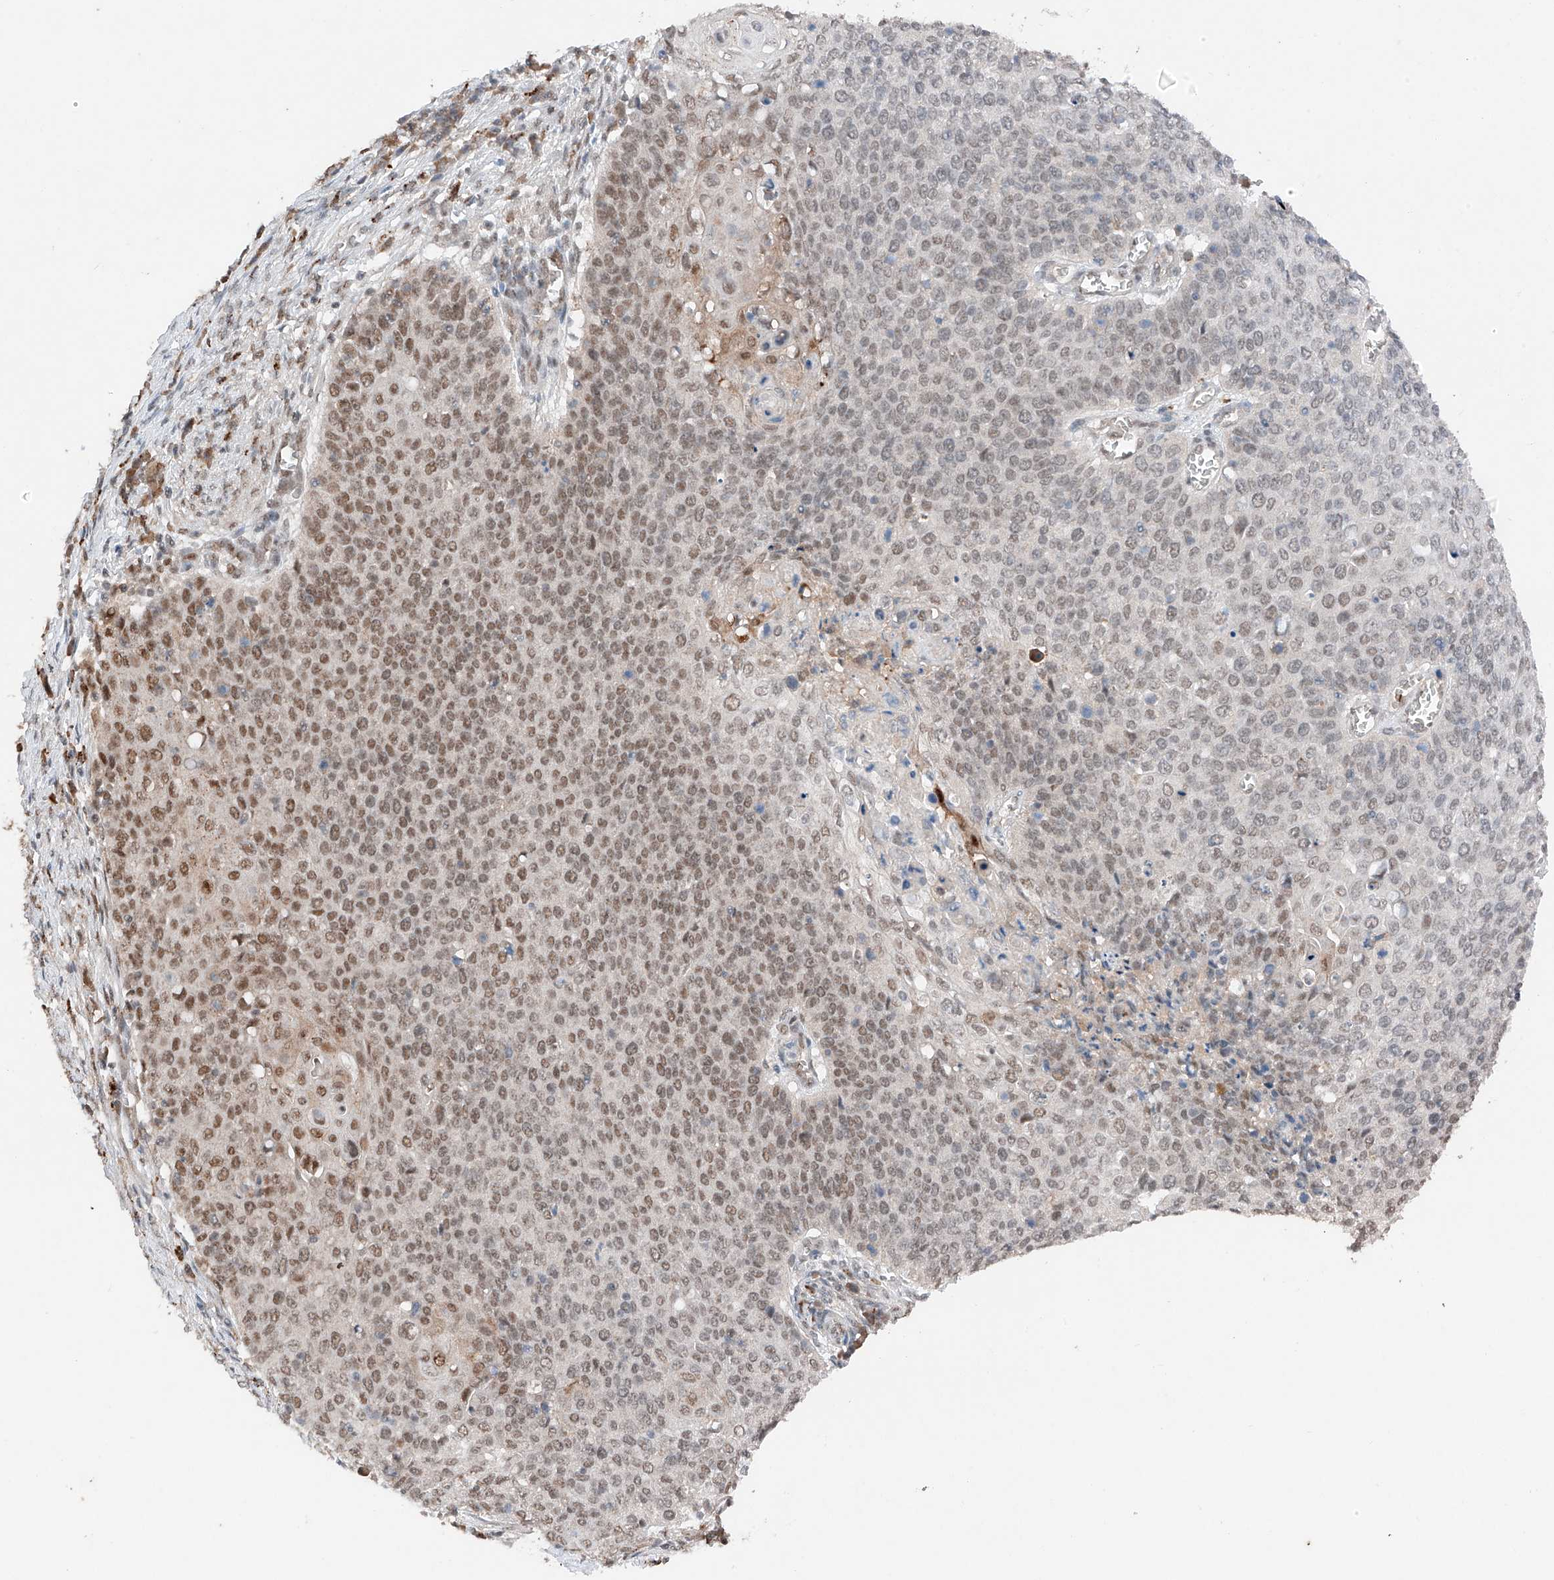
{"staining": {"intensity": "moderate", "quantity": "25%-75%", "location": "nuclear"}, "tissue": "cervical cancer", "cell_type": "Tumor cells", "image_type": "cancer", "snomed": [{"axis": "morphology", "description": "Squamous cell carcinoma, NOS"}, {"axis": "topography", "description": "Cervix"}], "caption": "About 25%-75% of tumor cells in human cervical cancer (squamous cell carcinoma) reveal moderate nuclear protein staining as visualized by brown immunohistochemical staining.", "gene": "TBX4", "patient": {"sex": "female", "age": 39}}